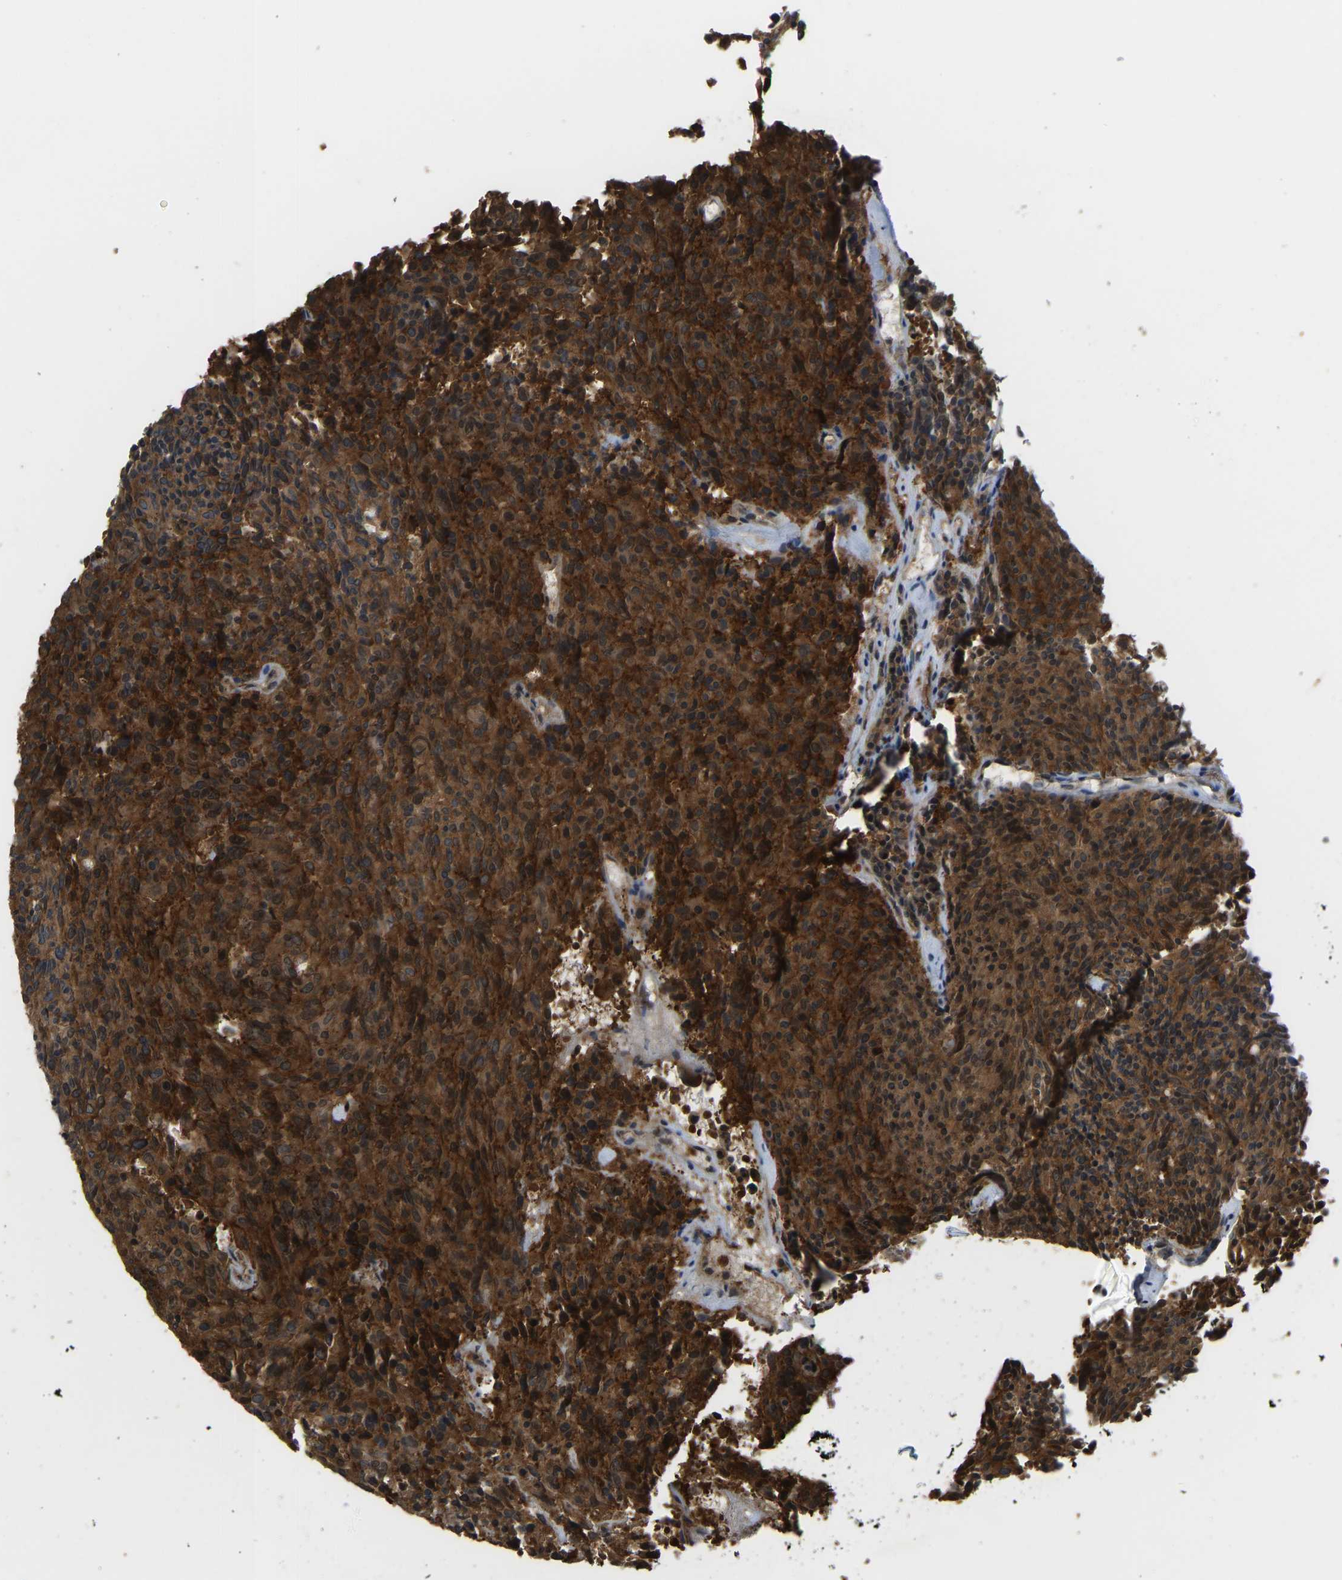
{"staining": {"intensity": "strong", "quantity": ">75%", "location": "cytoplasmic/membranous"}, "tissue": "carcinoid", "cell_type": "Tumor cells", "image_type": "cancer", "snomed": [{"axis": "morphology", "description": "Carcinoid, malignant, NOS"}, {"axis": "topography", "description": "Pancreas"}], "caption": "An image of human carcinoid (malignant) stained for a protein demonstrates strong cytoplasmic/membranous brown staining in tumor cells.", "gene": "CCT8", "patient": {"sex": "female", "age": 54}}